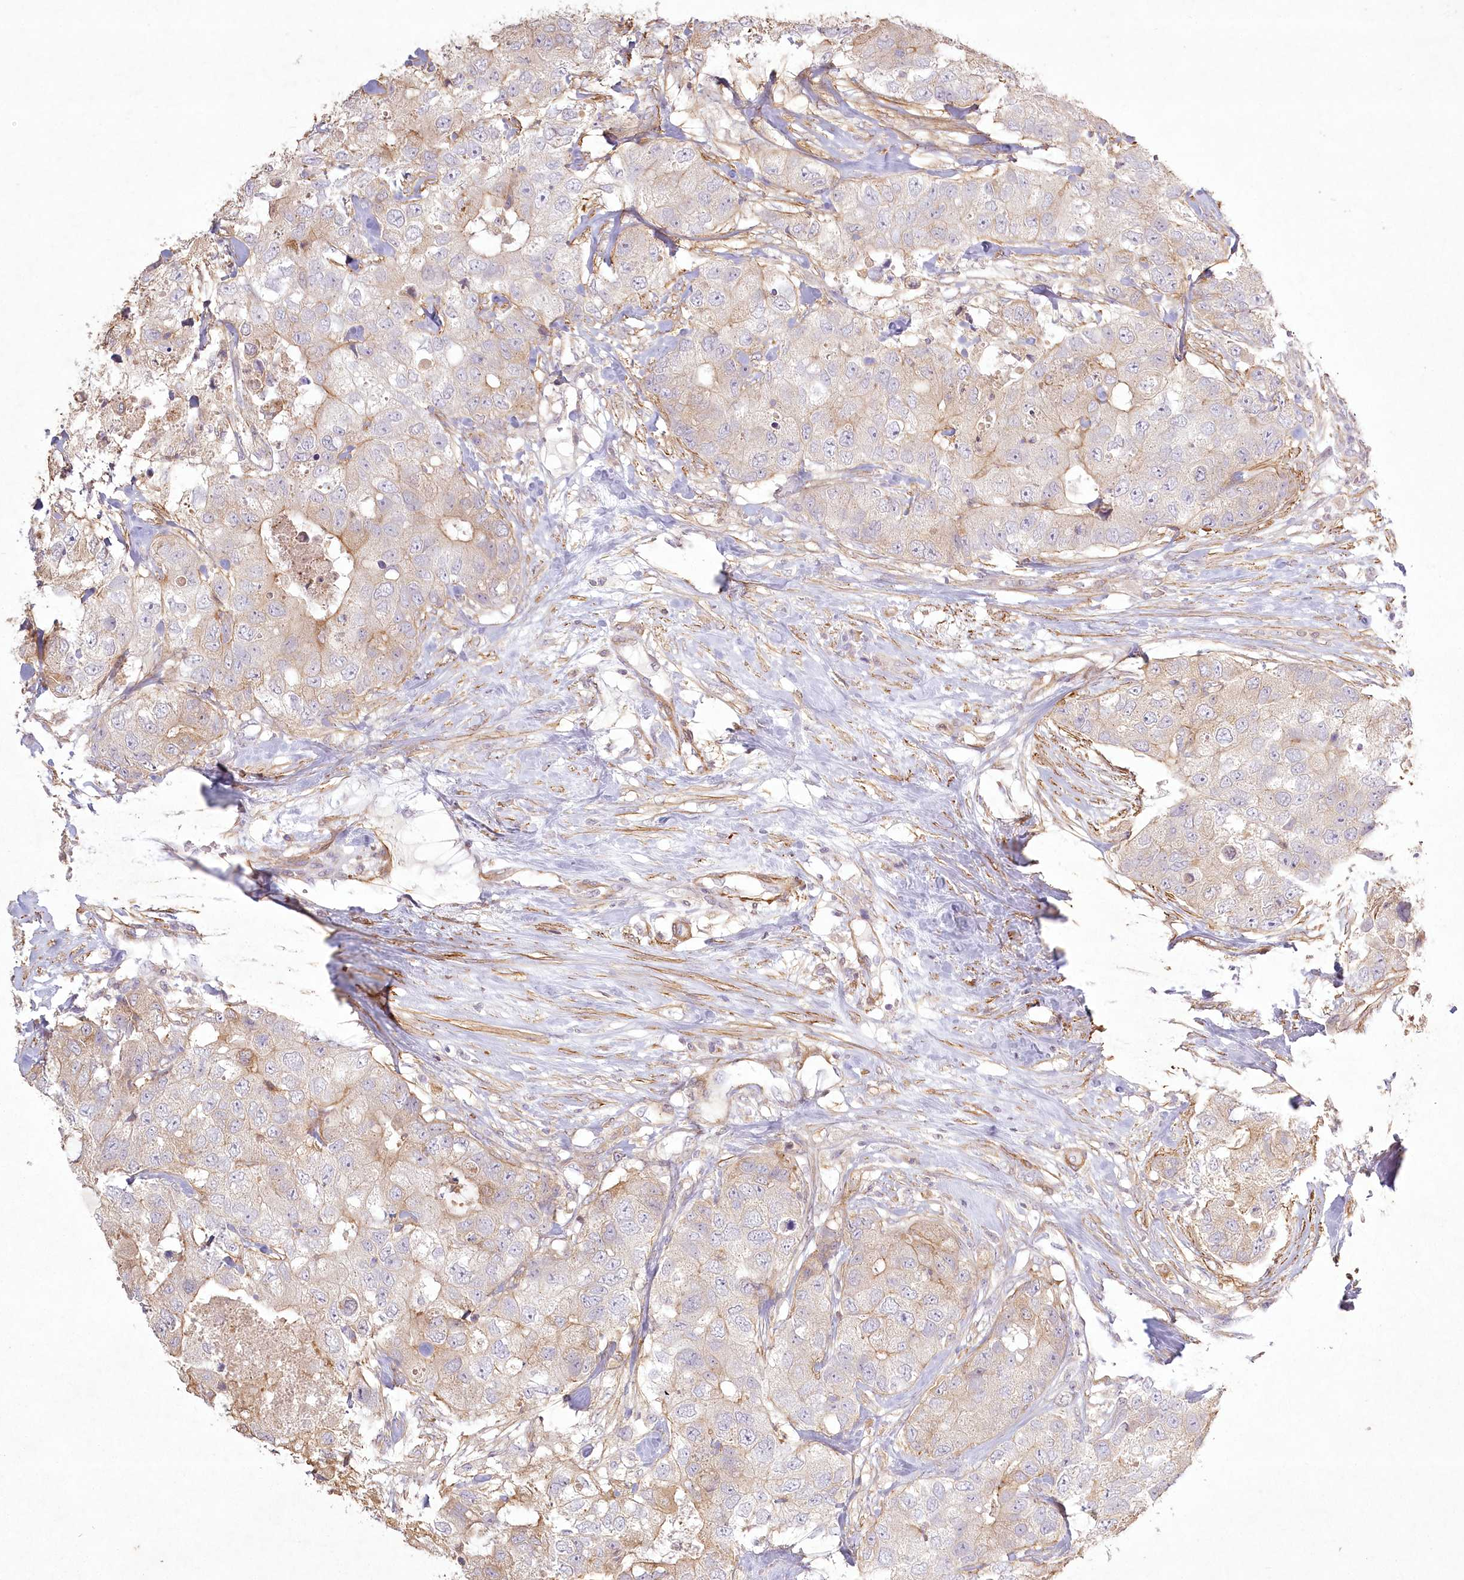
{"staining": {"intensity": "weak", "quantity": "<25%", "location": "cytoplasmic/membranous"}, "tissue": "breast cancer", "cell_type": "Tumor cells", "image_type": "cancer", "snomed": [{"axis": "morphology", "description": "Duct carcinoma"}, {"axis": "topography", "description": "Breast"}], "caption": "IHC image of neoplastic tissue: intraductal carcinoma (breast) stained with DAB reveals no significant protein expression in tumor cells.", "gene": "INPP4B", "patient": {"sex": "female", "age": 62}}